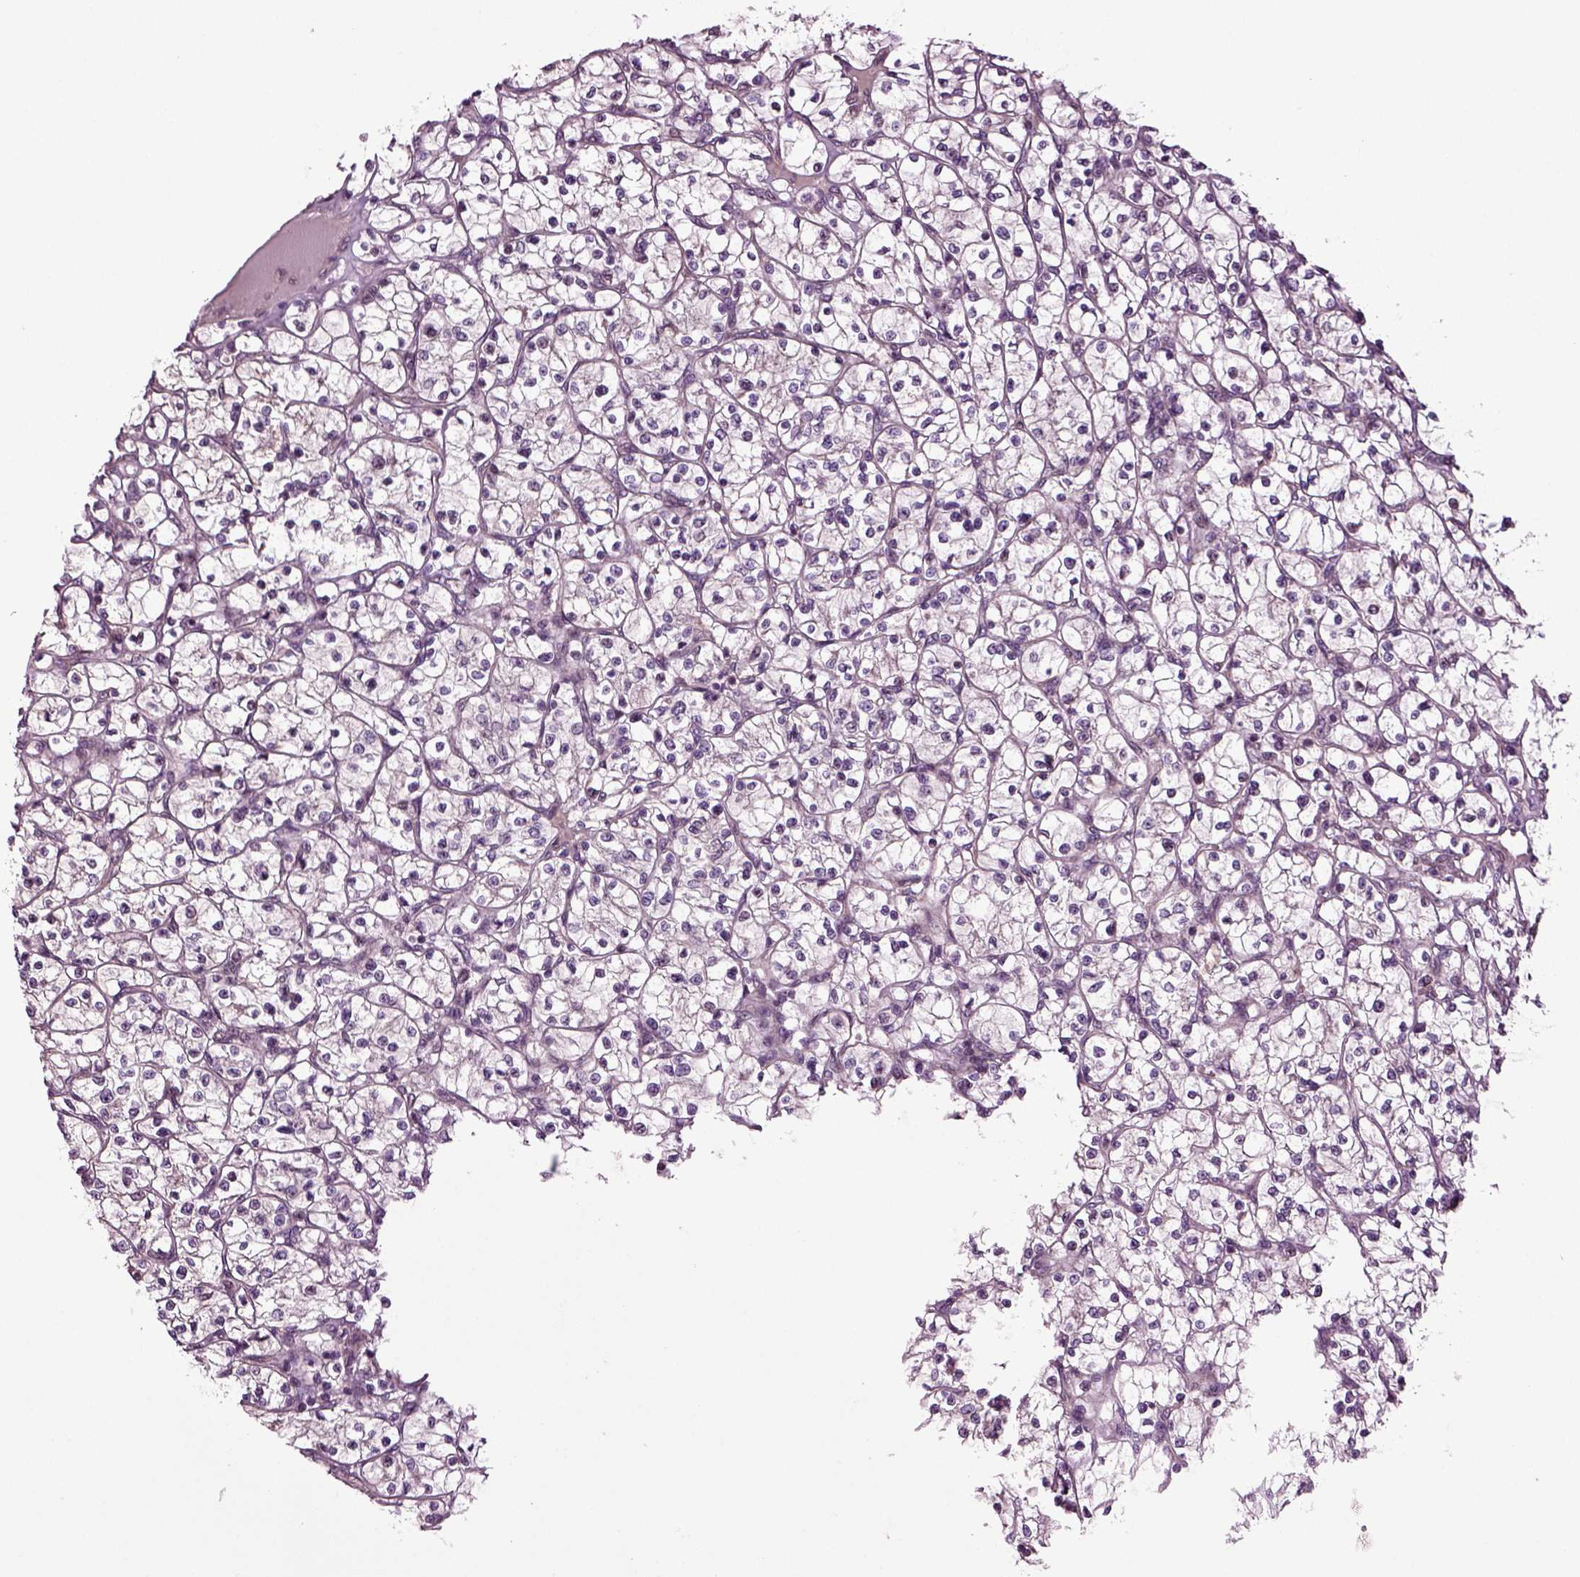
{"staining": {"intensity": "negative", "quantity": "none", "location": "none"}, "tissue": "renal cancer", "cell_type": "Tumor cells", "image_type": "cancer", "snomed": [{"axis": "morphology", "description": "Adenocarcinoma, NOS"}, {"axis": "topography", "description": "Kidney"}], "caption": "Immunohistochemistry micrograph of neoplastic tissue: human renal cancer (adenocarcinoma) stained with DAB demonstrates no significant protein positivity in tumor cells.", "gene": "HAGHL", "patient": {"sex": "female", "age": 64}}